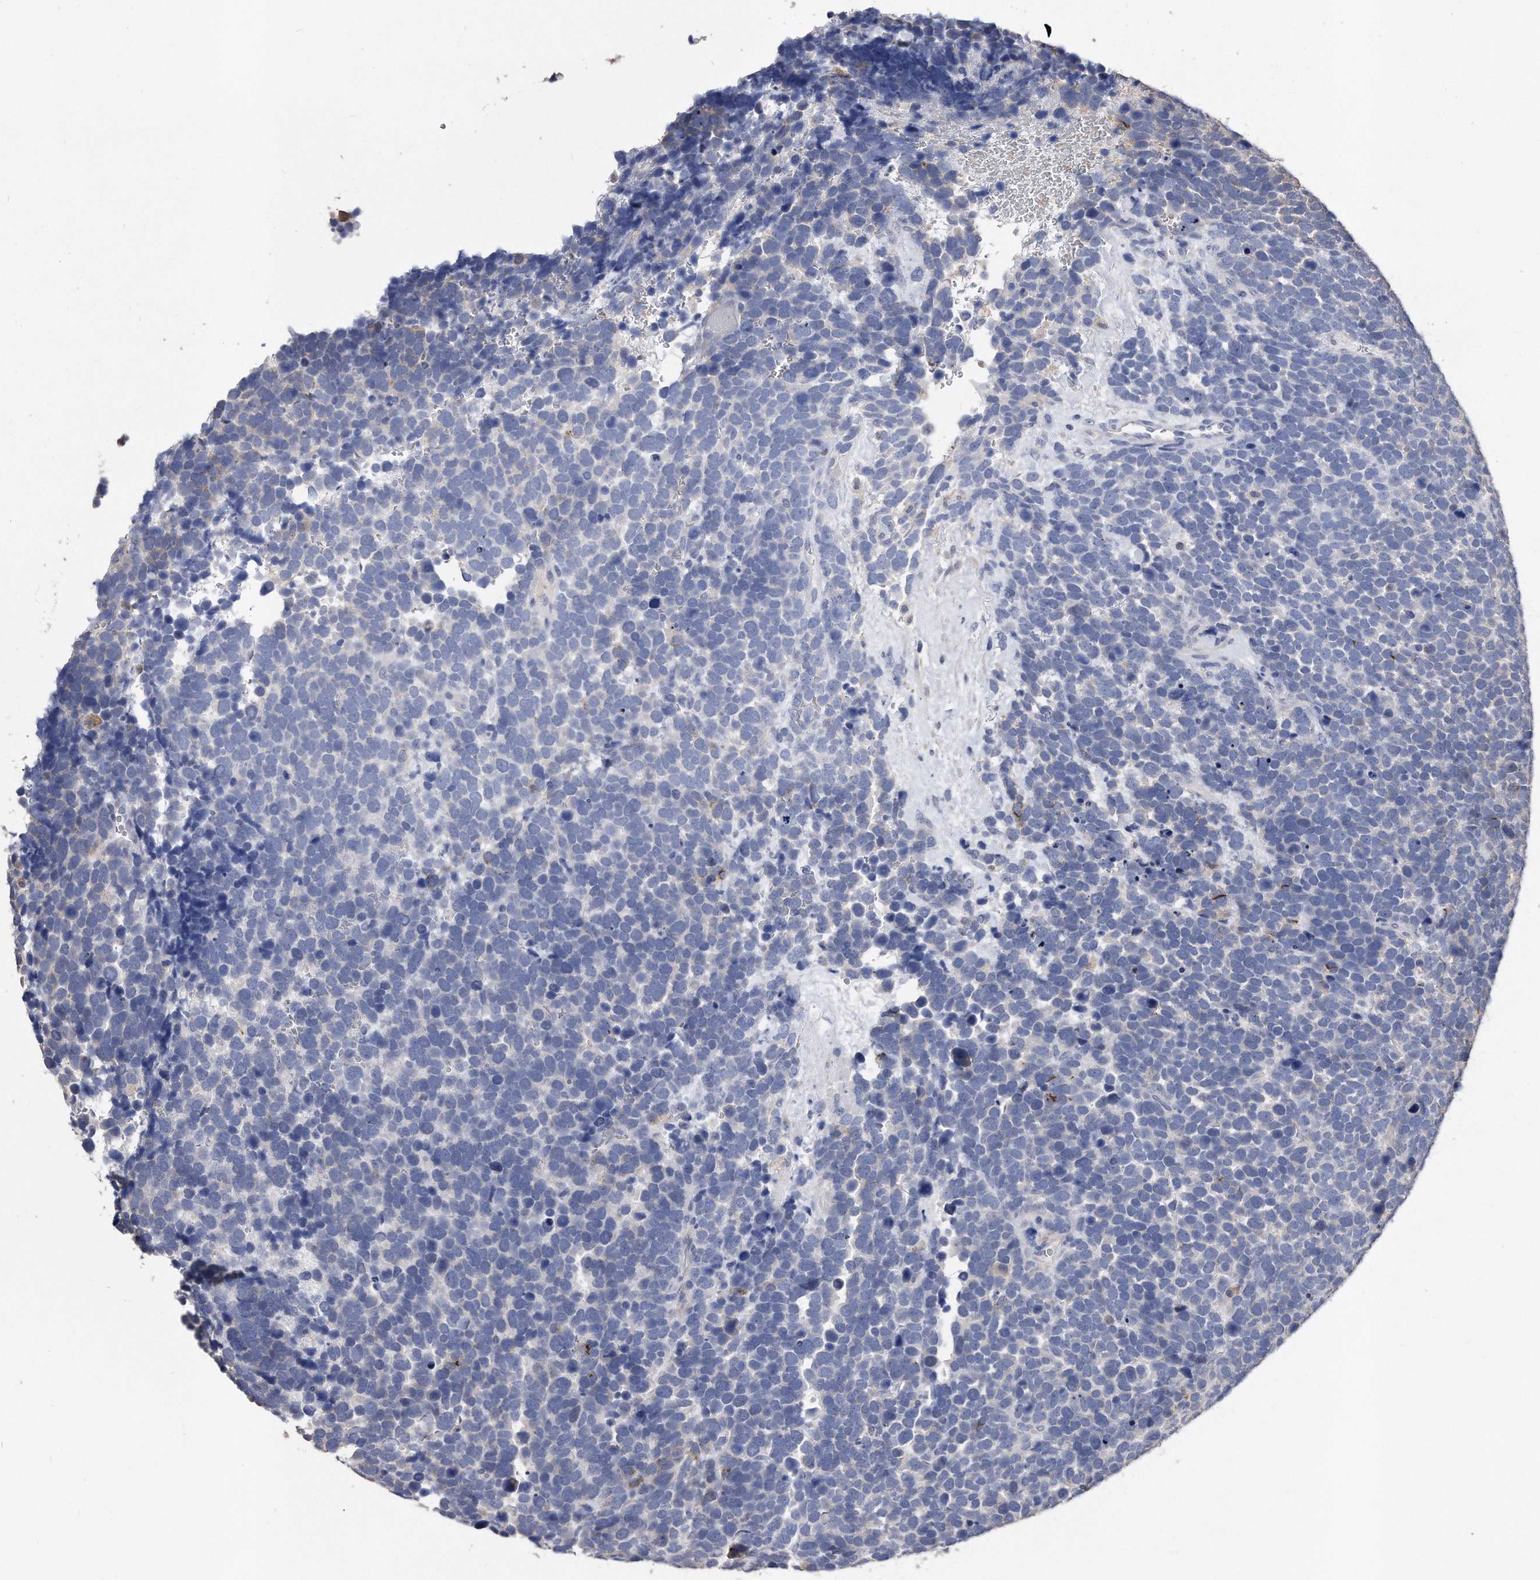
{"staining": {"intensity": "moderate", "quantity": "<25%", "location": "cytoplasmic/membranous"}, "tissue": "urothelial cancer", "cell_type": "Tumor cells", "image_type": "cancer", "snomed": [{"axis": "morphology", "description": "Urothelial carcinoma, High grade"}, {"axis": "topography", "description": "Urinary bladder"}], "caption": "Approximately <25% of tumor cells in urothelial cancer display moderate cytoplasmic/membranous protein expression as visualized by brown immunohistochemical staining.", "gene": "IL20RA", "patient": {"sex": "female", "age": 82}}